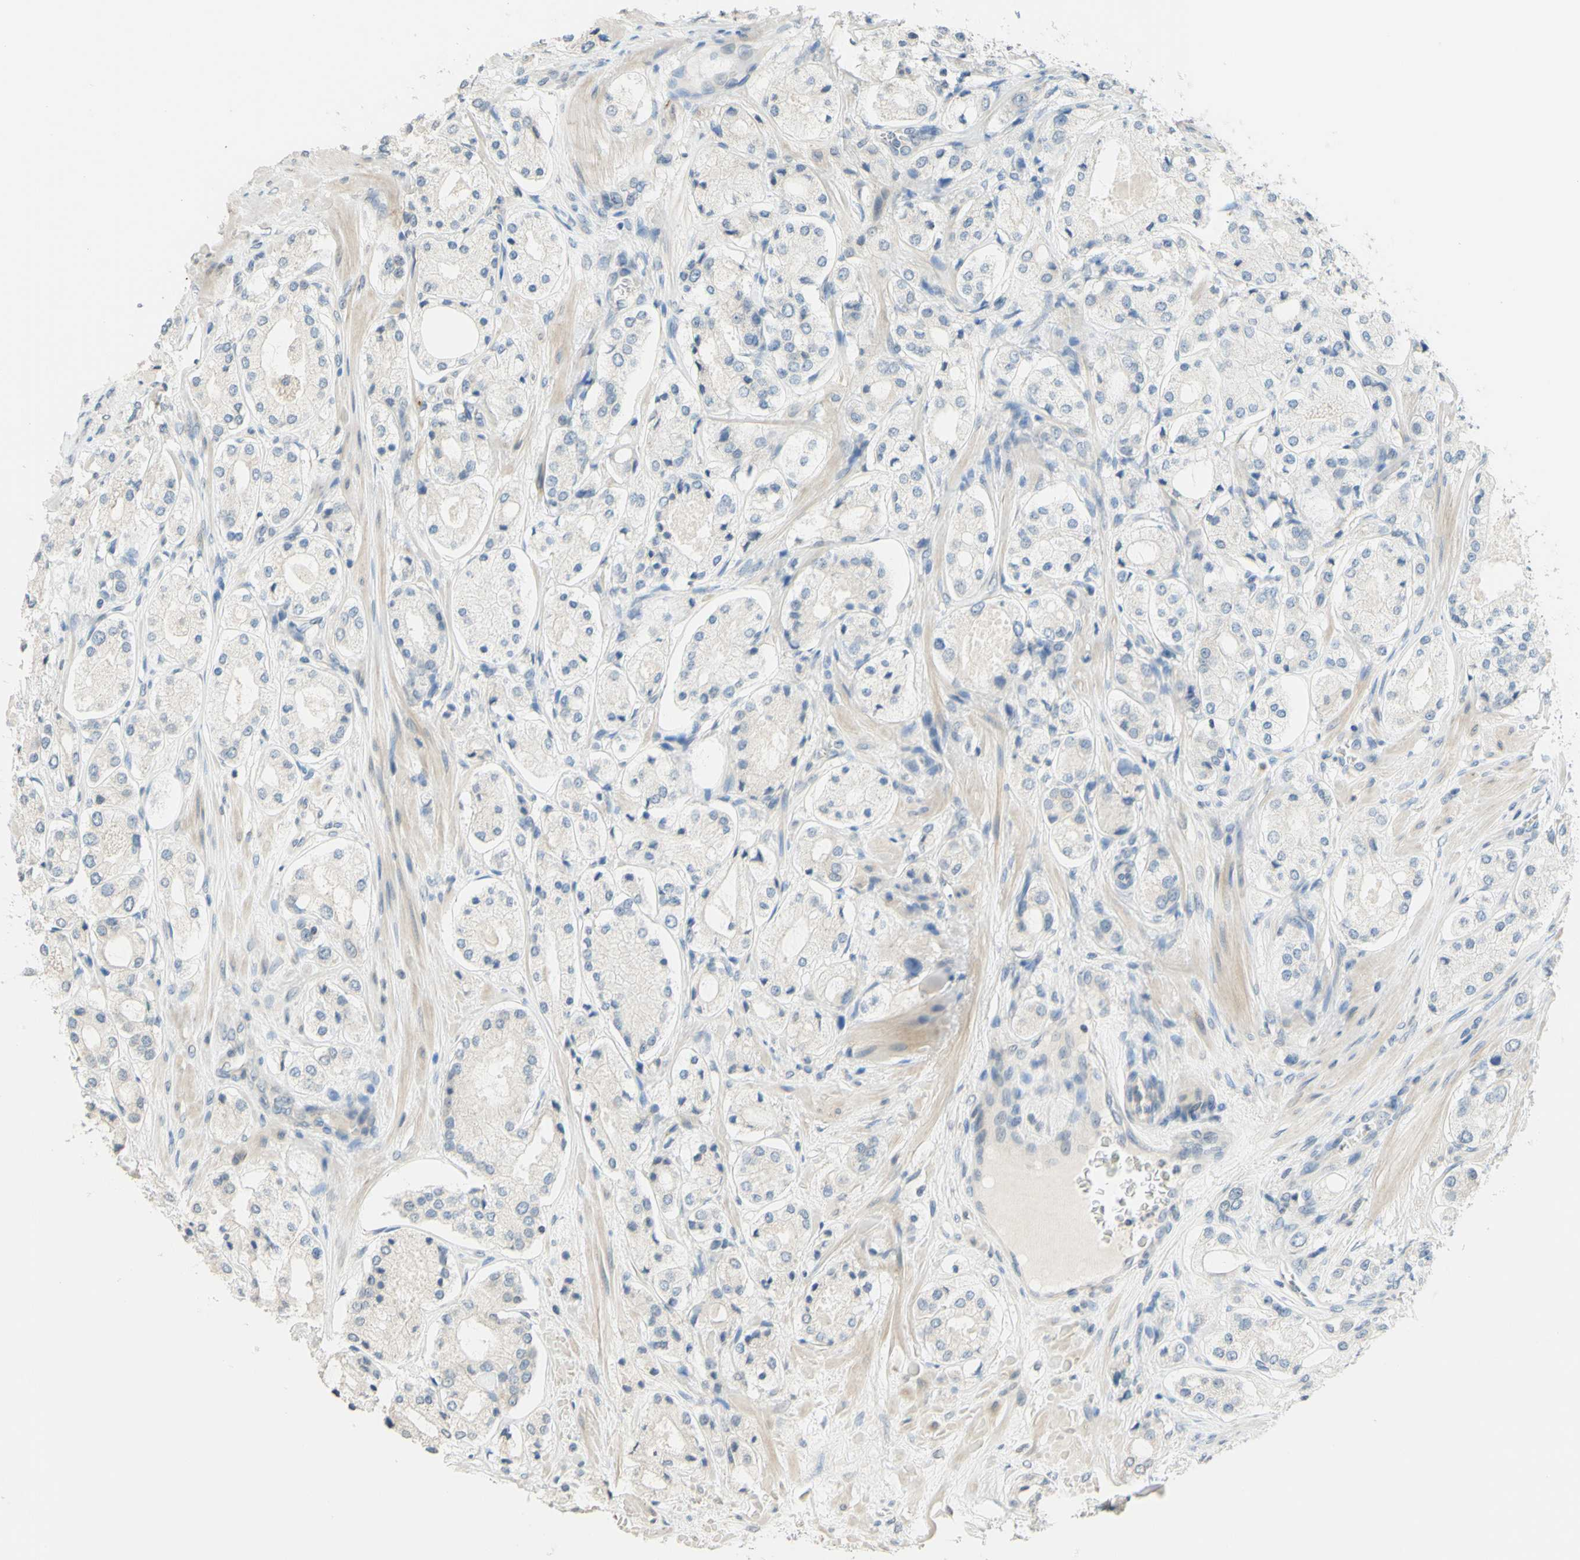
{"staining": {"intensity": "negative", "quantity": "none", "location": "none"}, "tissue": "prostate cancer", "cell_type": "Tumor cells", "image_type": "cancer", "snomed": [{"axis": "morphology", "description": "Adenocarcinoma, High grade"}, {"axis": "topography", "description": "Prostate"}], "caption": "Immunohistochemistry (IHC) histopathology image of high-grade adenocarcinoma (prostate) stained for a protein (brown), which reveals no staining in tumor cells.", "gene": "MAG", "patient": {"sex": "male", "age": 65}}